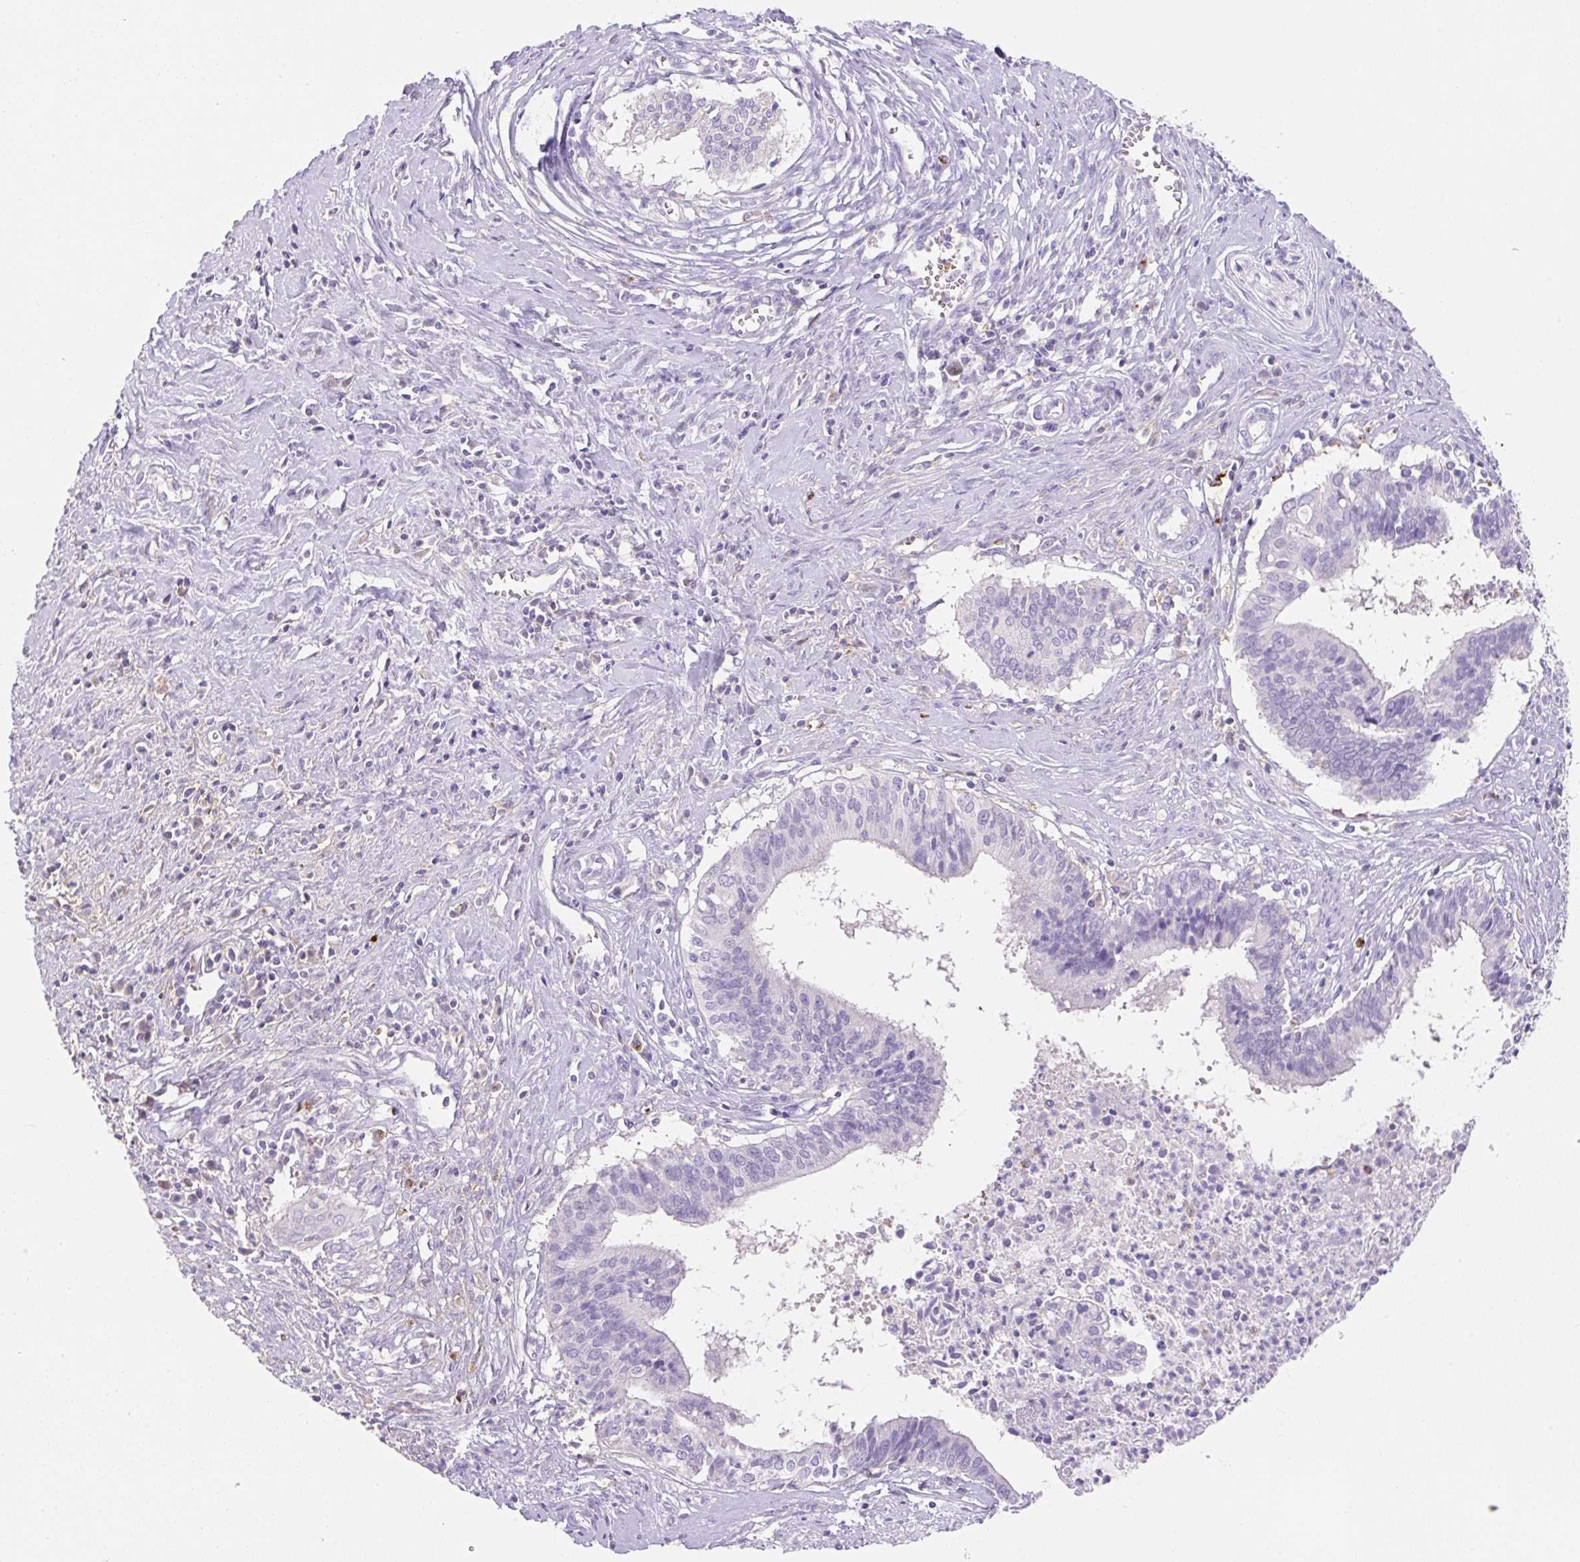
{"staining": {"intensity": "negative", "quantity": "none", "location": "none"}, "tissue": "cervical cancer", "cell_type": "Tumor cells", "image_type": "cancer", "snomed": [{"axis": "morphology", "description": "Adenocarcinoma, NOS"}, {"axis": "topography", "description": "Cervix"}], "caption": "Adenocarcinoma (cervical) was stained to show a protein in brown. There is no significant positivity in tumor cells.", "gene": "TDRD15", "patient": {"sex": "female", "age": 44}}